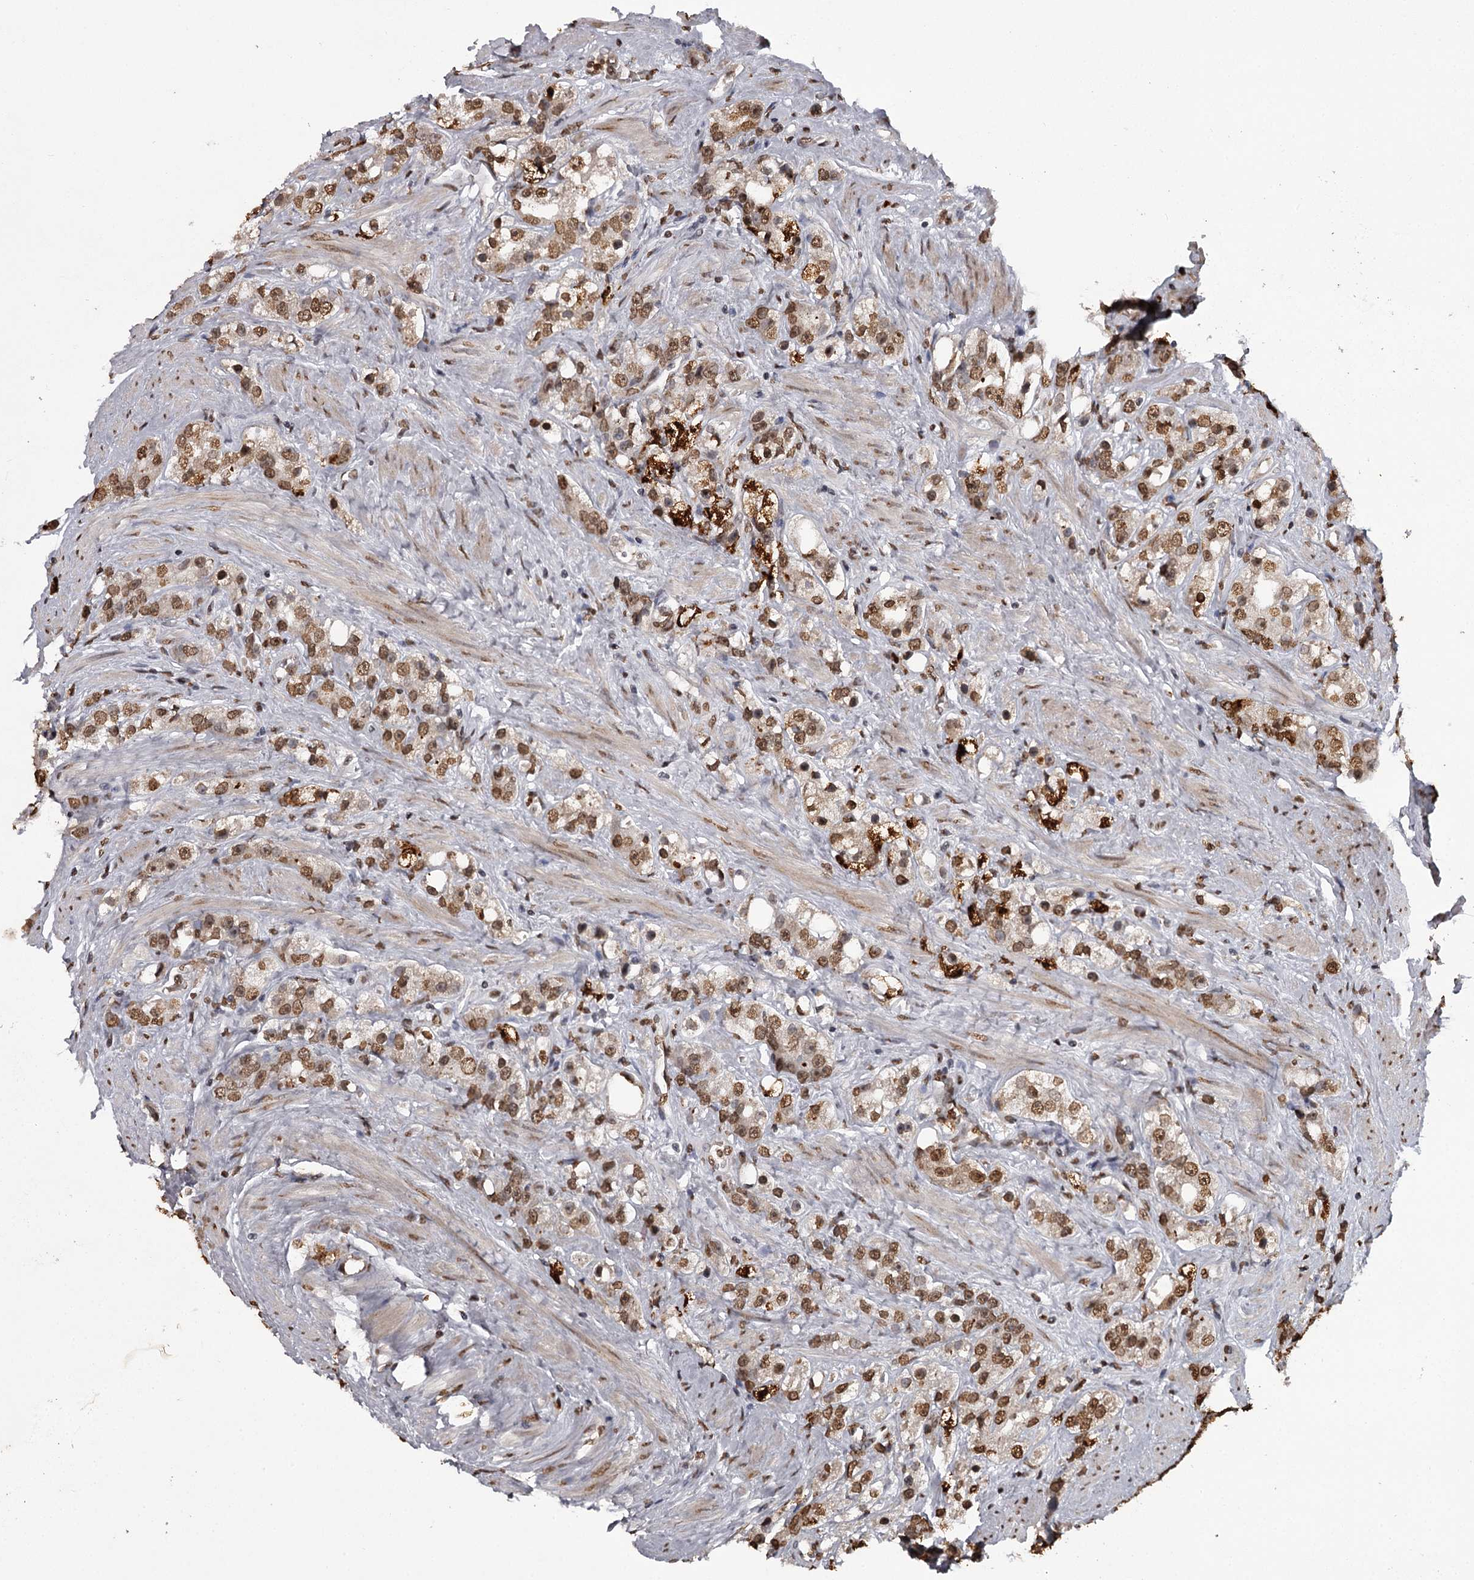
{"staining": {"intensity": "strong", "quantity": ">75%", "location": "nuclear"}, "tissue": "prostate cancer", "cell_type": "Tumor cells", "image_type": "cancer", "snomed": [{"axis": "morphology", "description": "Adenocarcinoma, NOS"}, {"axis": "topography", "description": "Prostate"}], "caption": "Immunohistochemical staining of prostate cancer reveals strong nuclear protein expression in about >75% of tumor cells.", "gene": "THYN1", "patient": {"sex": "male", "age": 79}}